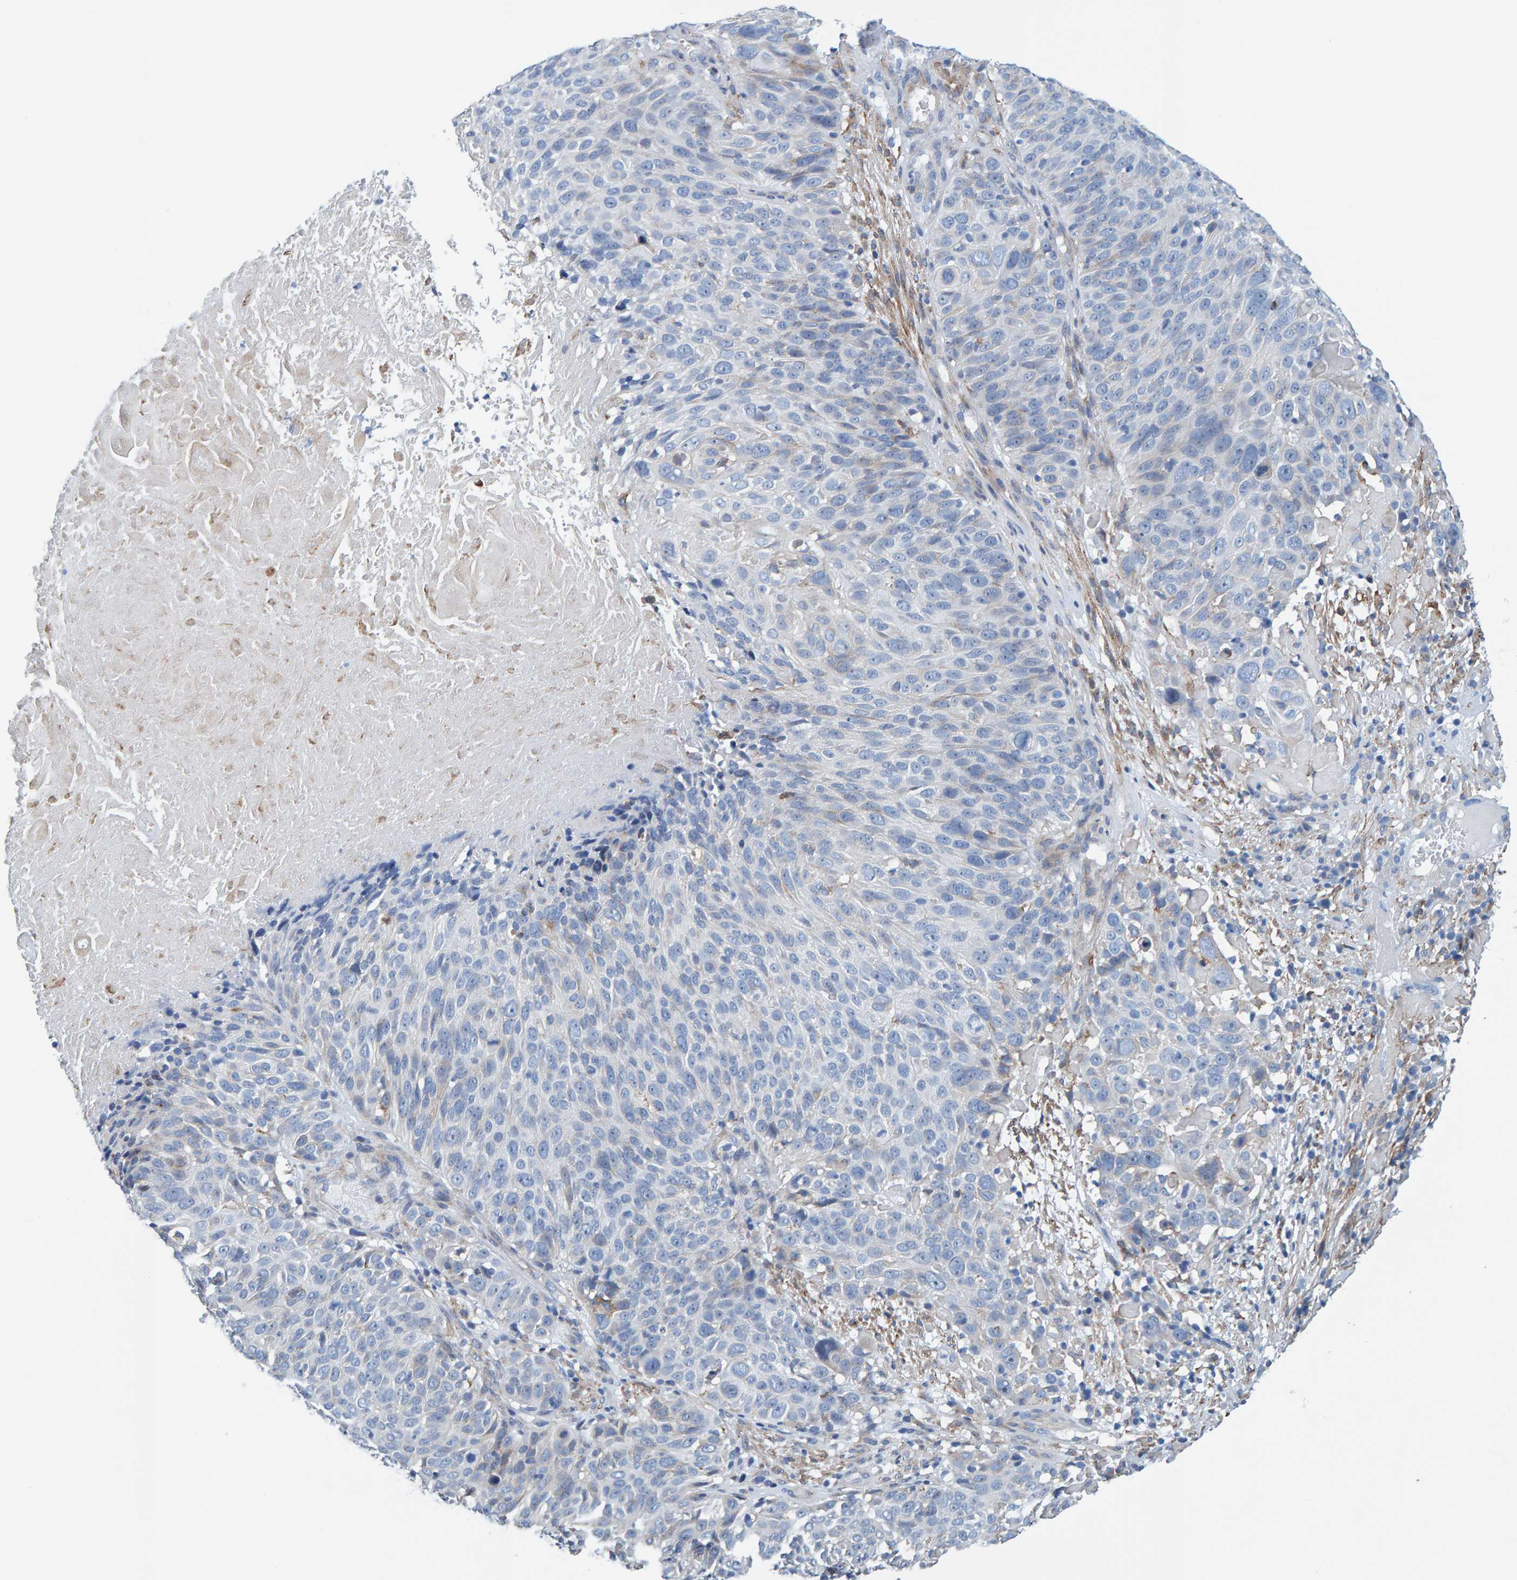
{"staining": {"intensity": "negative", "quantity": "none", "location": "none"}, "tissue": "cervical cancer", "cell_type": "Tumor cells", "image_type": "cancer", "snomed": [{"axis": "morphology", "description": "Squamous cell carcinoma, NOS"}, {"axis": "topography", "description": "Cervix"}], "caption": "DAB immunohistochemical staining of squamous cell carcinoma (cervical) exhibits no significant staining in tumor cells.", "gene": "LRP1", "patient": {"sex": "female", "age": 74}}